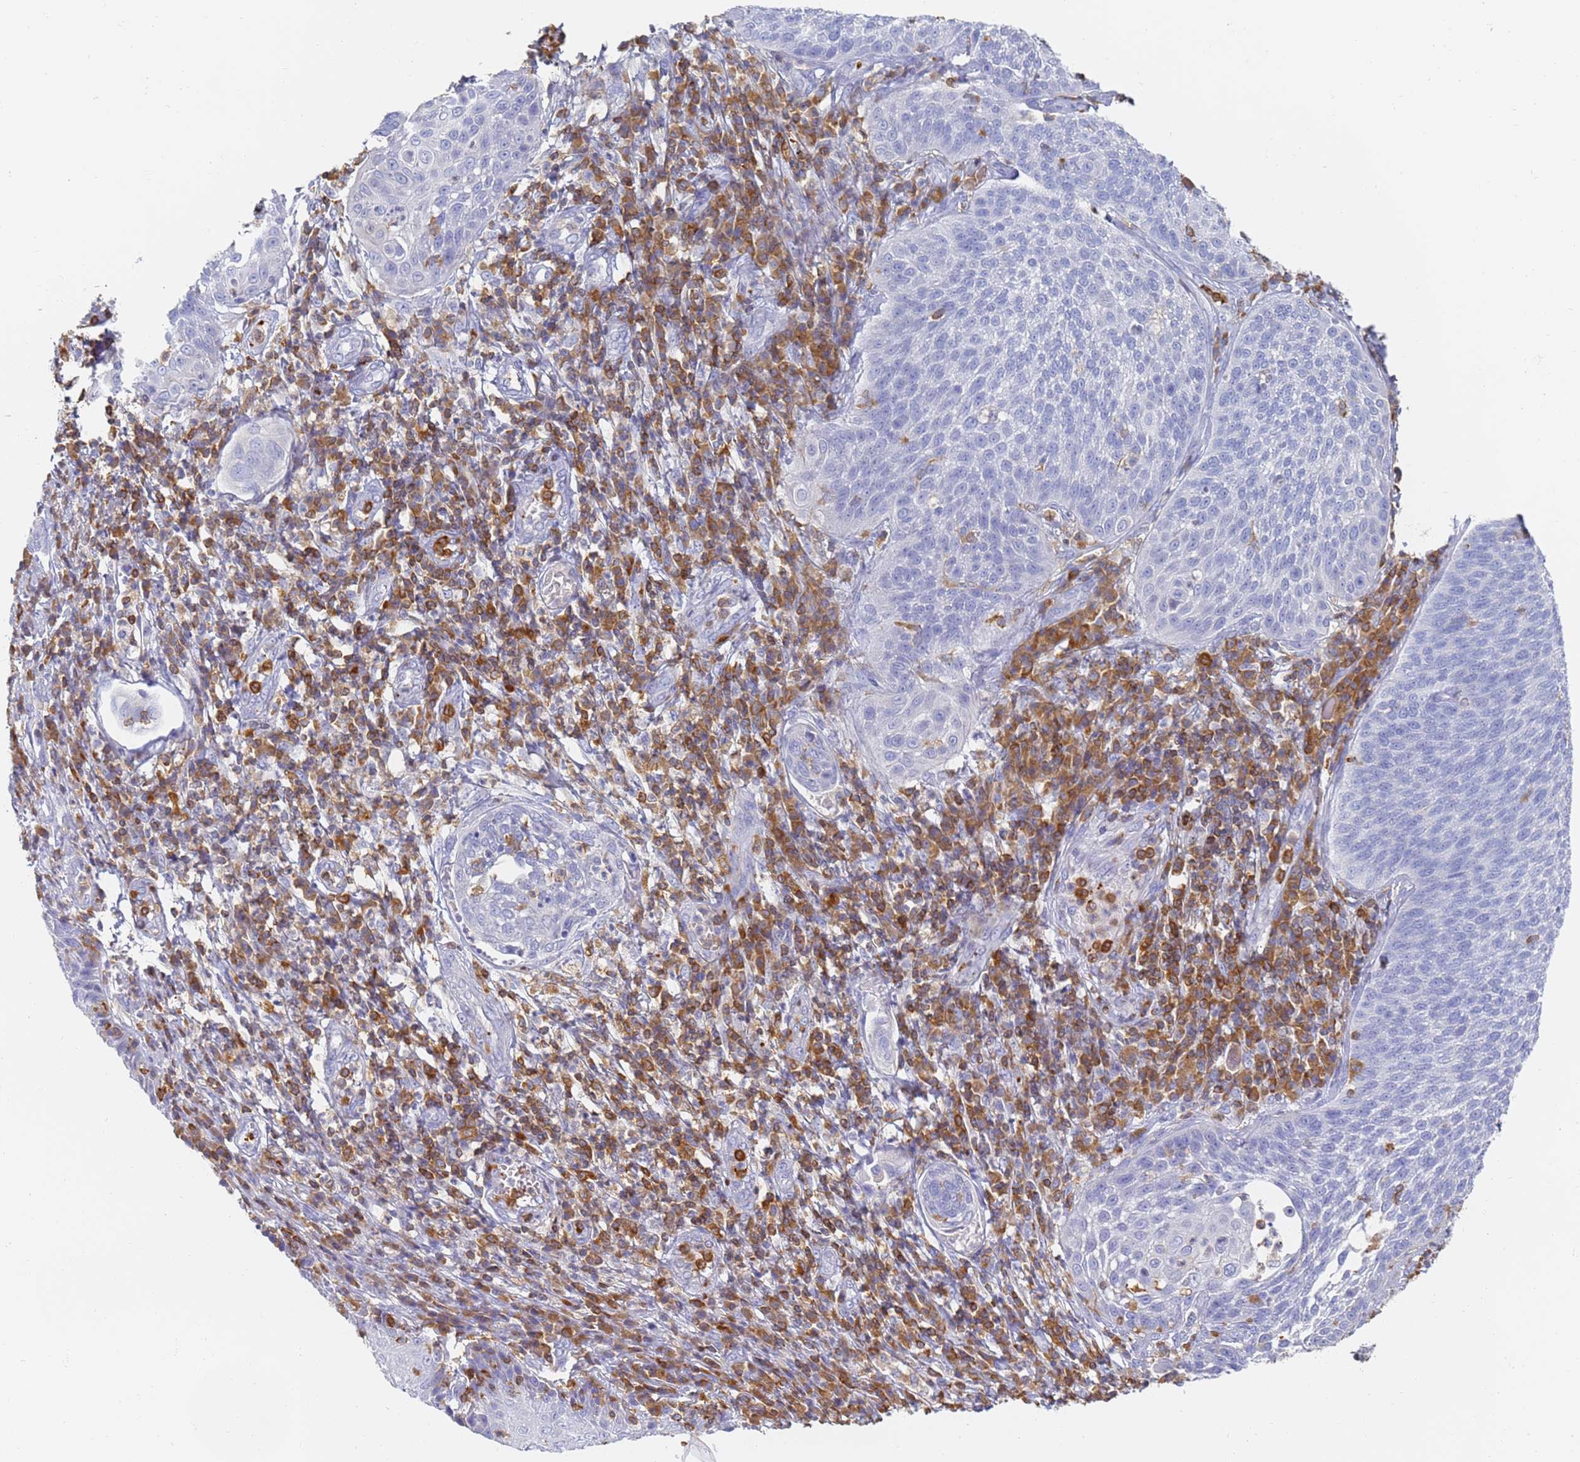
{"staining": {"intensity": "negative", "quantity": "none", "location": "none"}, "tissue": "cervical cancer", "cell_type": "Tumor cells", "image_type": "cancer", "snomed": [{"axis": "morphology", "description": "Squamous cell carcinoma, NOS"}, {"axis": "topography", "description": "Cervix"}], "caption": "Micrograph shows no significant protein staining in tumor cells of cervical cancer (squamous cell carcinoma).", "gene": "BIN2", "patient": {"sex": "female", "age": 34}}